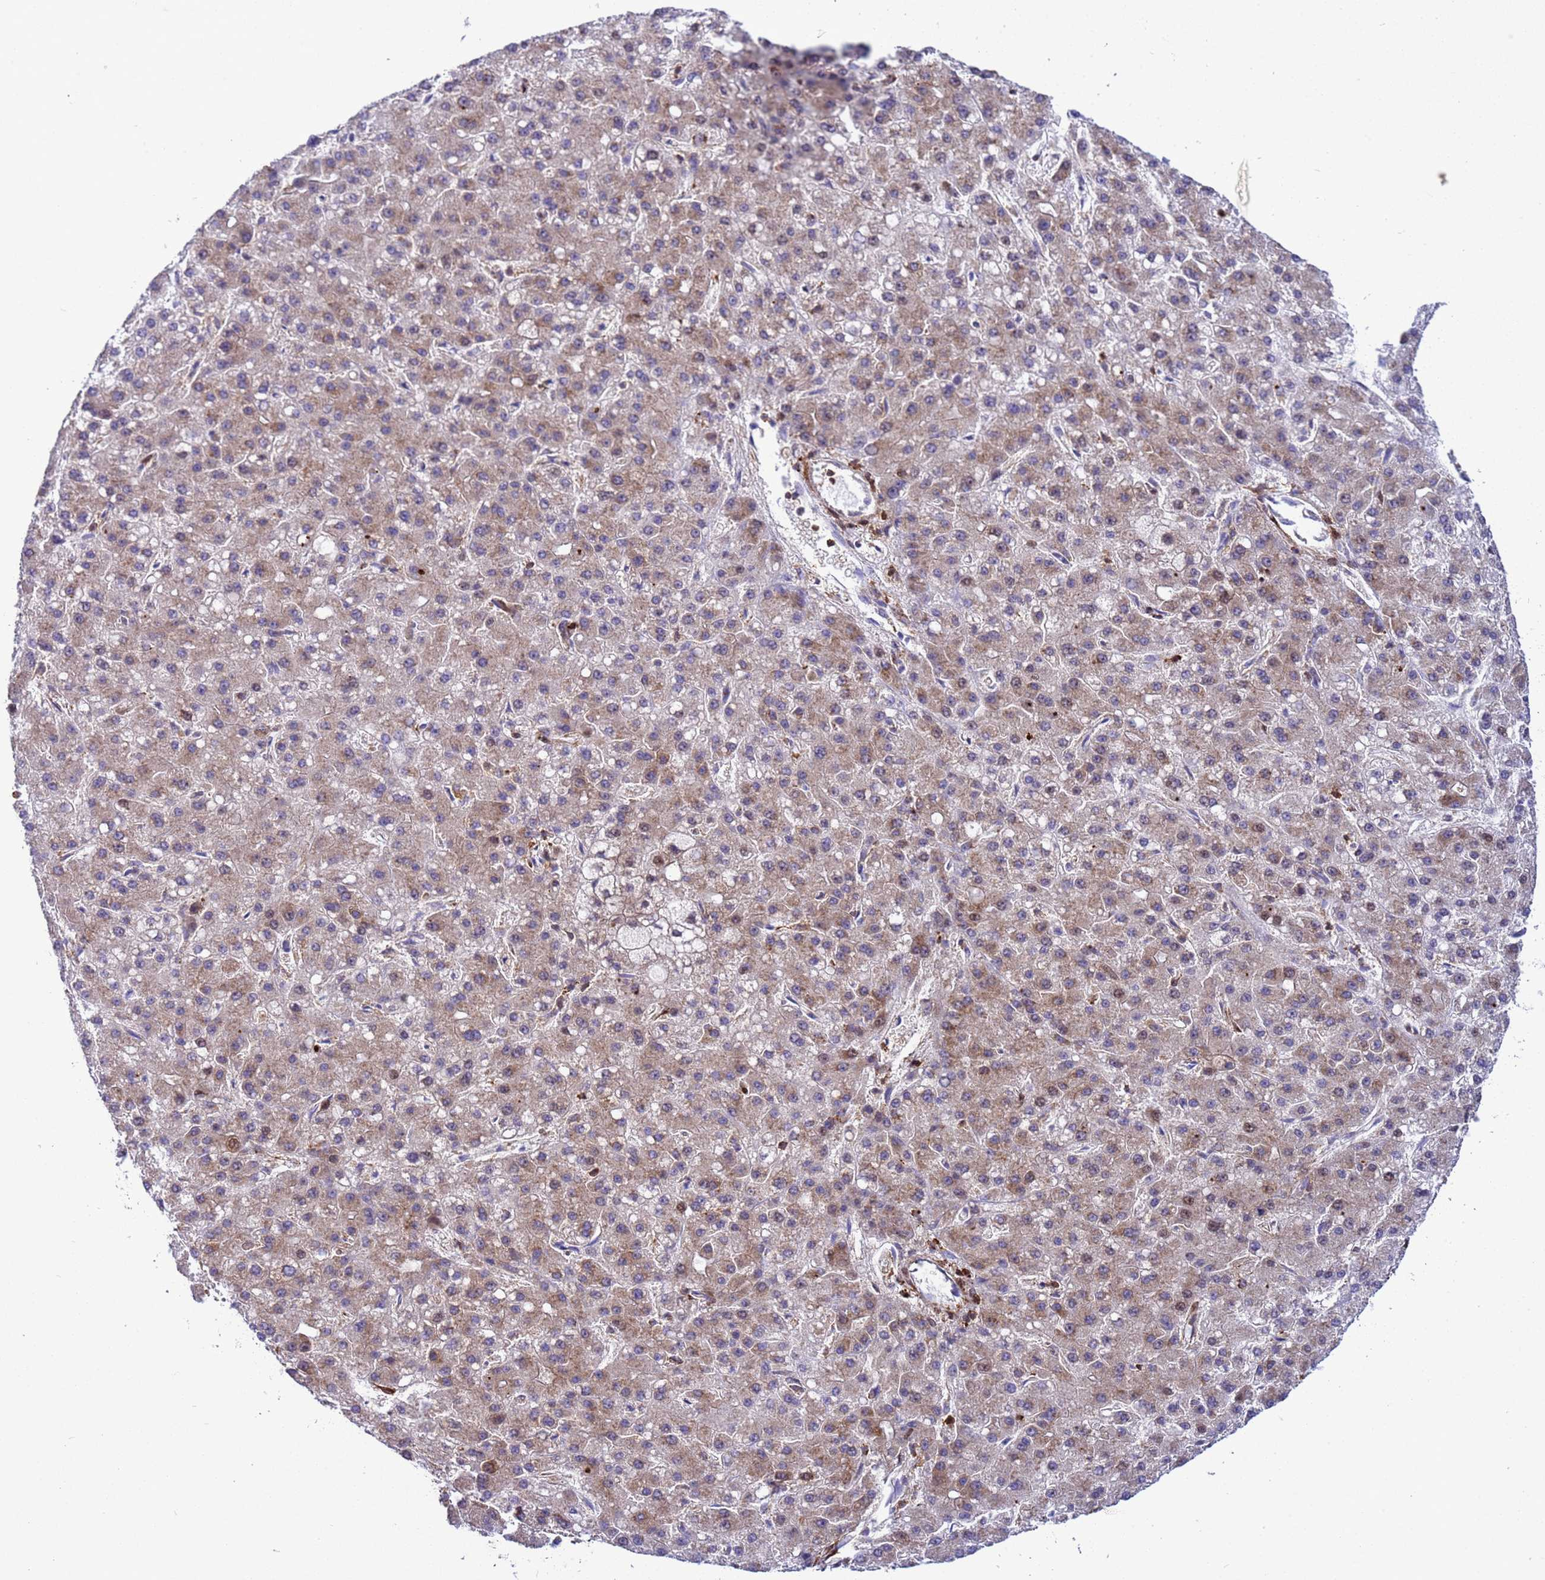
{"staining": {"intensity": "weak", "quantity": ">75%", "location": "cytoplasmic/membranous"}, "tissue": "liver cancer", "cell_type": "Tumor cells", "image_type": "cancer", "snomed": [{"axis": "morphology", "description": "Carcinoma, Hepatocellular, NOS"}, {"axis": "topography", "description": "Liver"}], "caption": "Immunohistochemical staining of liver cancer displays low levels of weak cytoplasmic/membranous positivity in about >75% of tumor cells.", "gene": "EZR", "patient": {"sex": "male", "age": 67}}